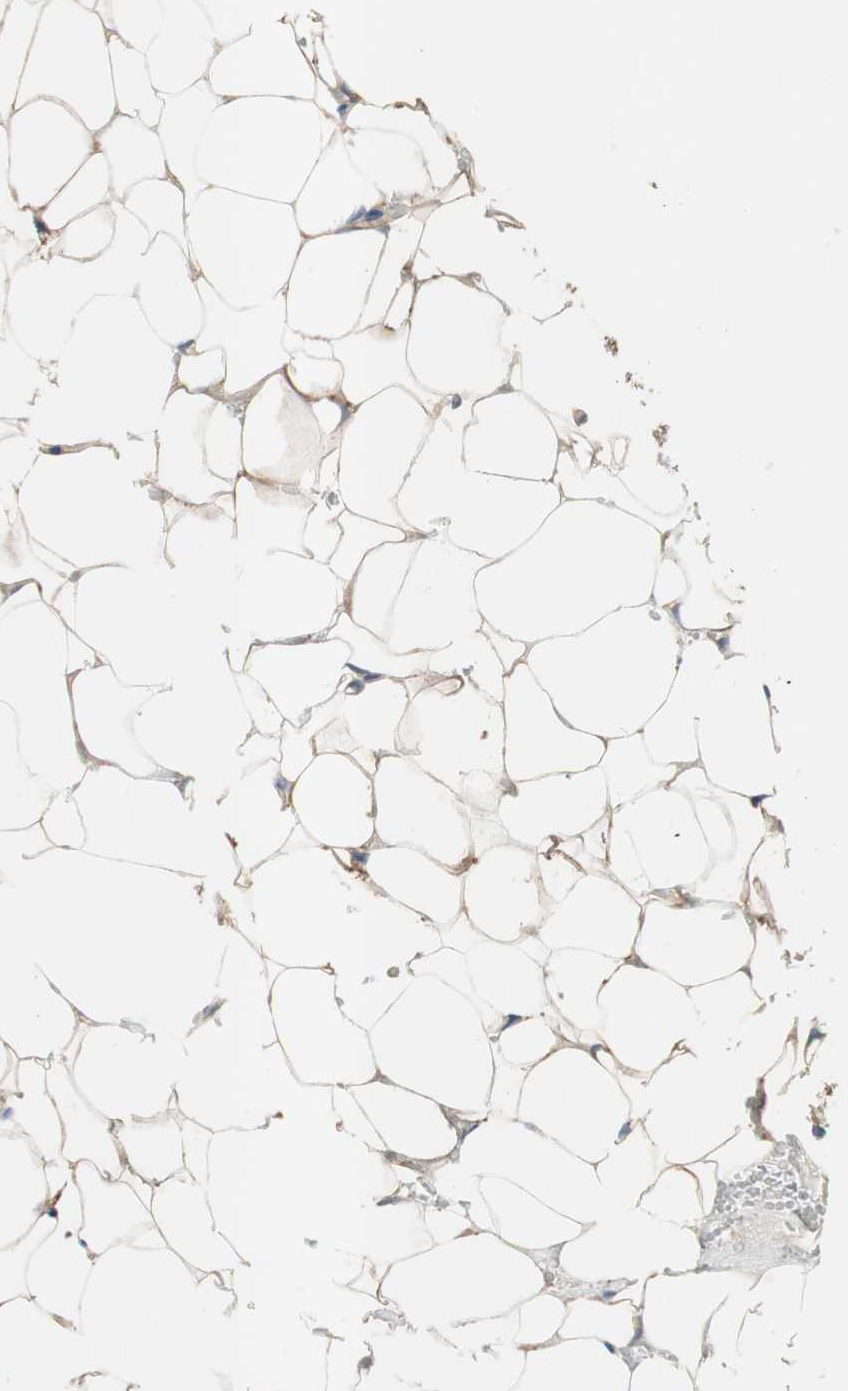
{"staining": {"intensity": "moderate", "quantity": "25%-75%", "location": "cytoplasmic/membranous"}, "tissue": "adipose tissue", "cell_type": "Adipocytes", "image_type": "normal", "snomed": [{"axis": "morphology", "description": "Normal tissue, NOS"}, {"axis": "topography", "description": "Peripheral nerve tissue"}], "caption": "A brown stain shows moderate cytoplasmic/membranous positivity of a protein in adipocytes of unremarkable human adipose tissue.", "gene": "CALML3", "patient": {"sex": "male", "age": 70}}